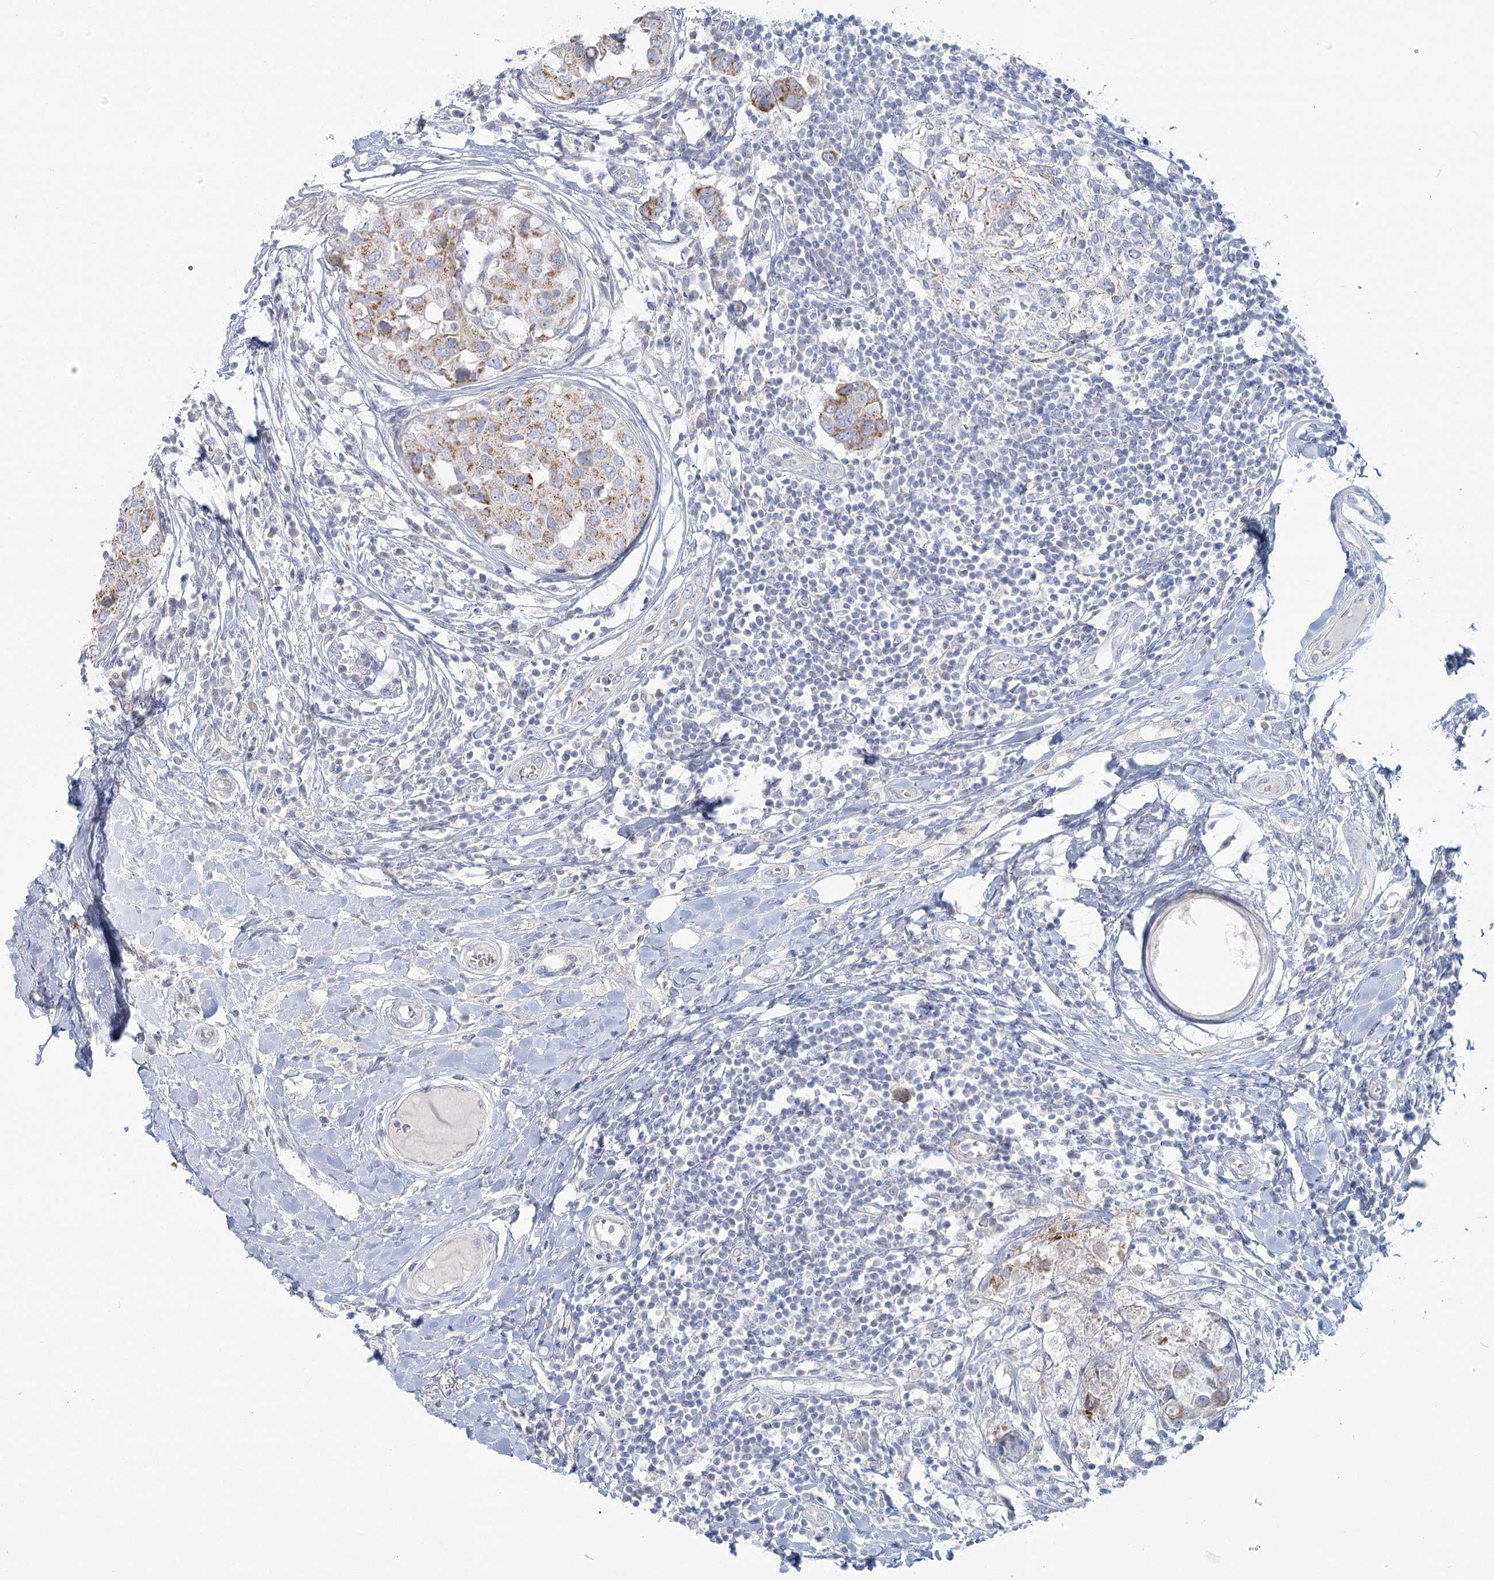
{"staining": {"intensity": "moderate", "quantity": "25%-75%", "location": "cytoplasmic/membranous"}, "tissue": "breast cancer", "cell_type": "Tumor cells", "image_type": "cancer", "snomed": [{"axis": "morphology", "description": "Duct carcinoma"}, {"axis": "topography", "description": "Breast"}], "caption": "DAB immunohistochemical staining of human breast cancer (intraductal carcinoma) shows moderate cytoplasmic/membranous protein expression in approximately 25%-75% of tumor cells.", "gene": "BPHL", "patient": {"sex": "female", "age": 27}}